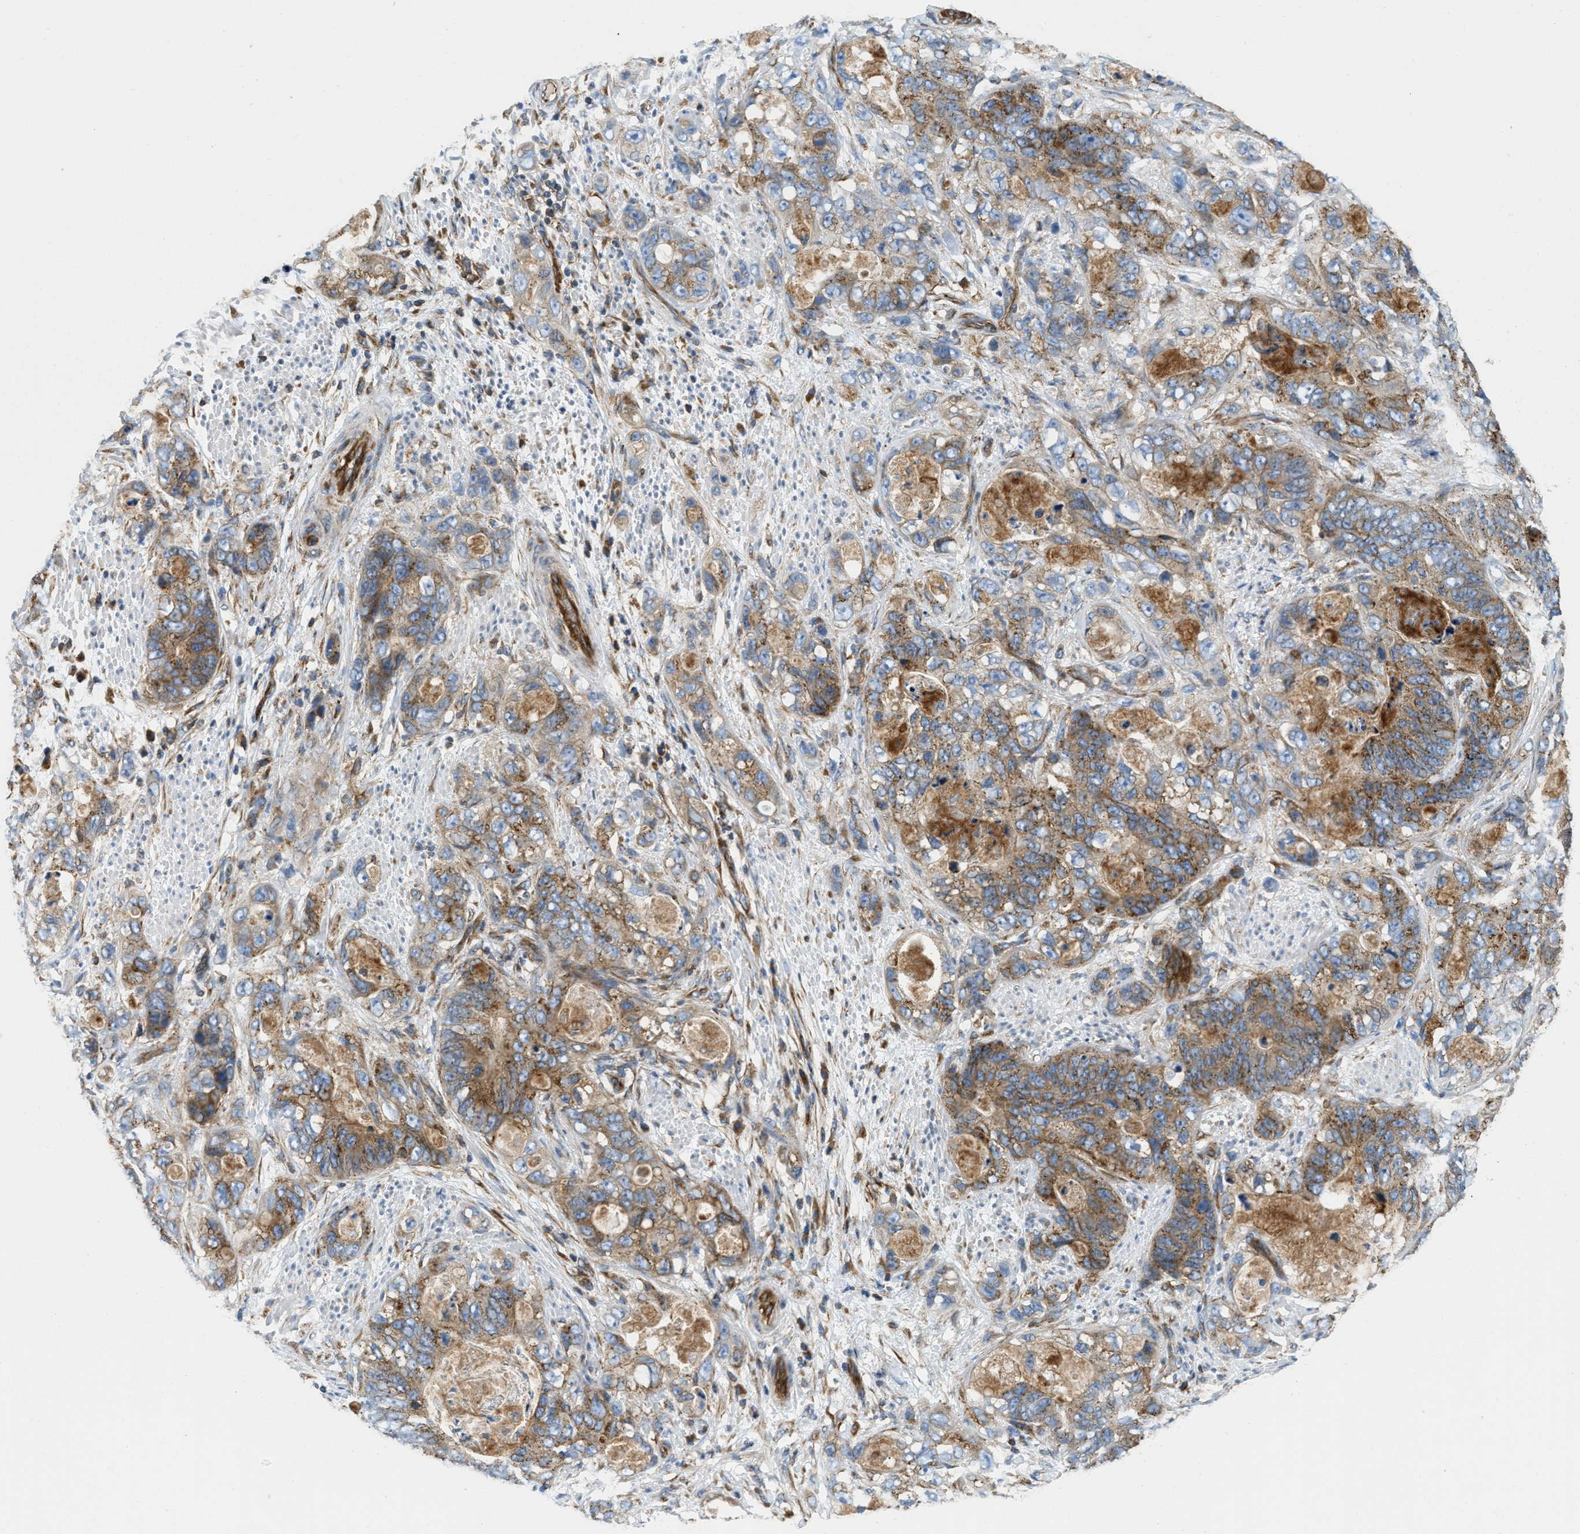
{"staining": {"intensity": "moderate", "quantity": ">75%", "location": "cytoplasmic/membranous"}, "tissue": "stomach cancer", "cell_type": "Tumor cells", "image_type": "cancer", "snomed": [{"axis": "morphology", "description": "Adenocarcinoma, NOS"}, {"axis": "topography", "description": "Stomach"}], "caption": "Human adenocarcinoma (stomach) stained for a protein (brown) demonstrates moderate cytoplasmic/membranous positive staining in approximately >75% of tumor cells.", "gene": "HSD17B12", "patient": {"sex": "female", "age": 89}}